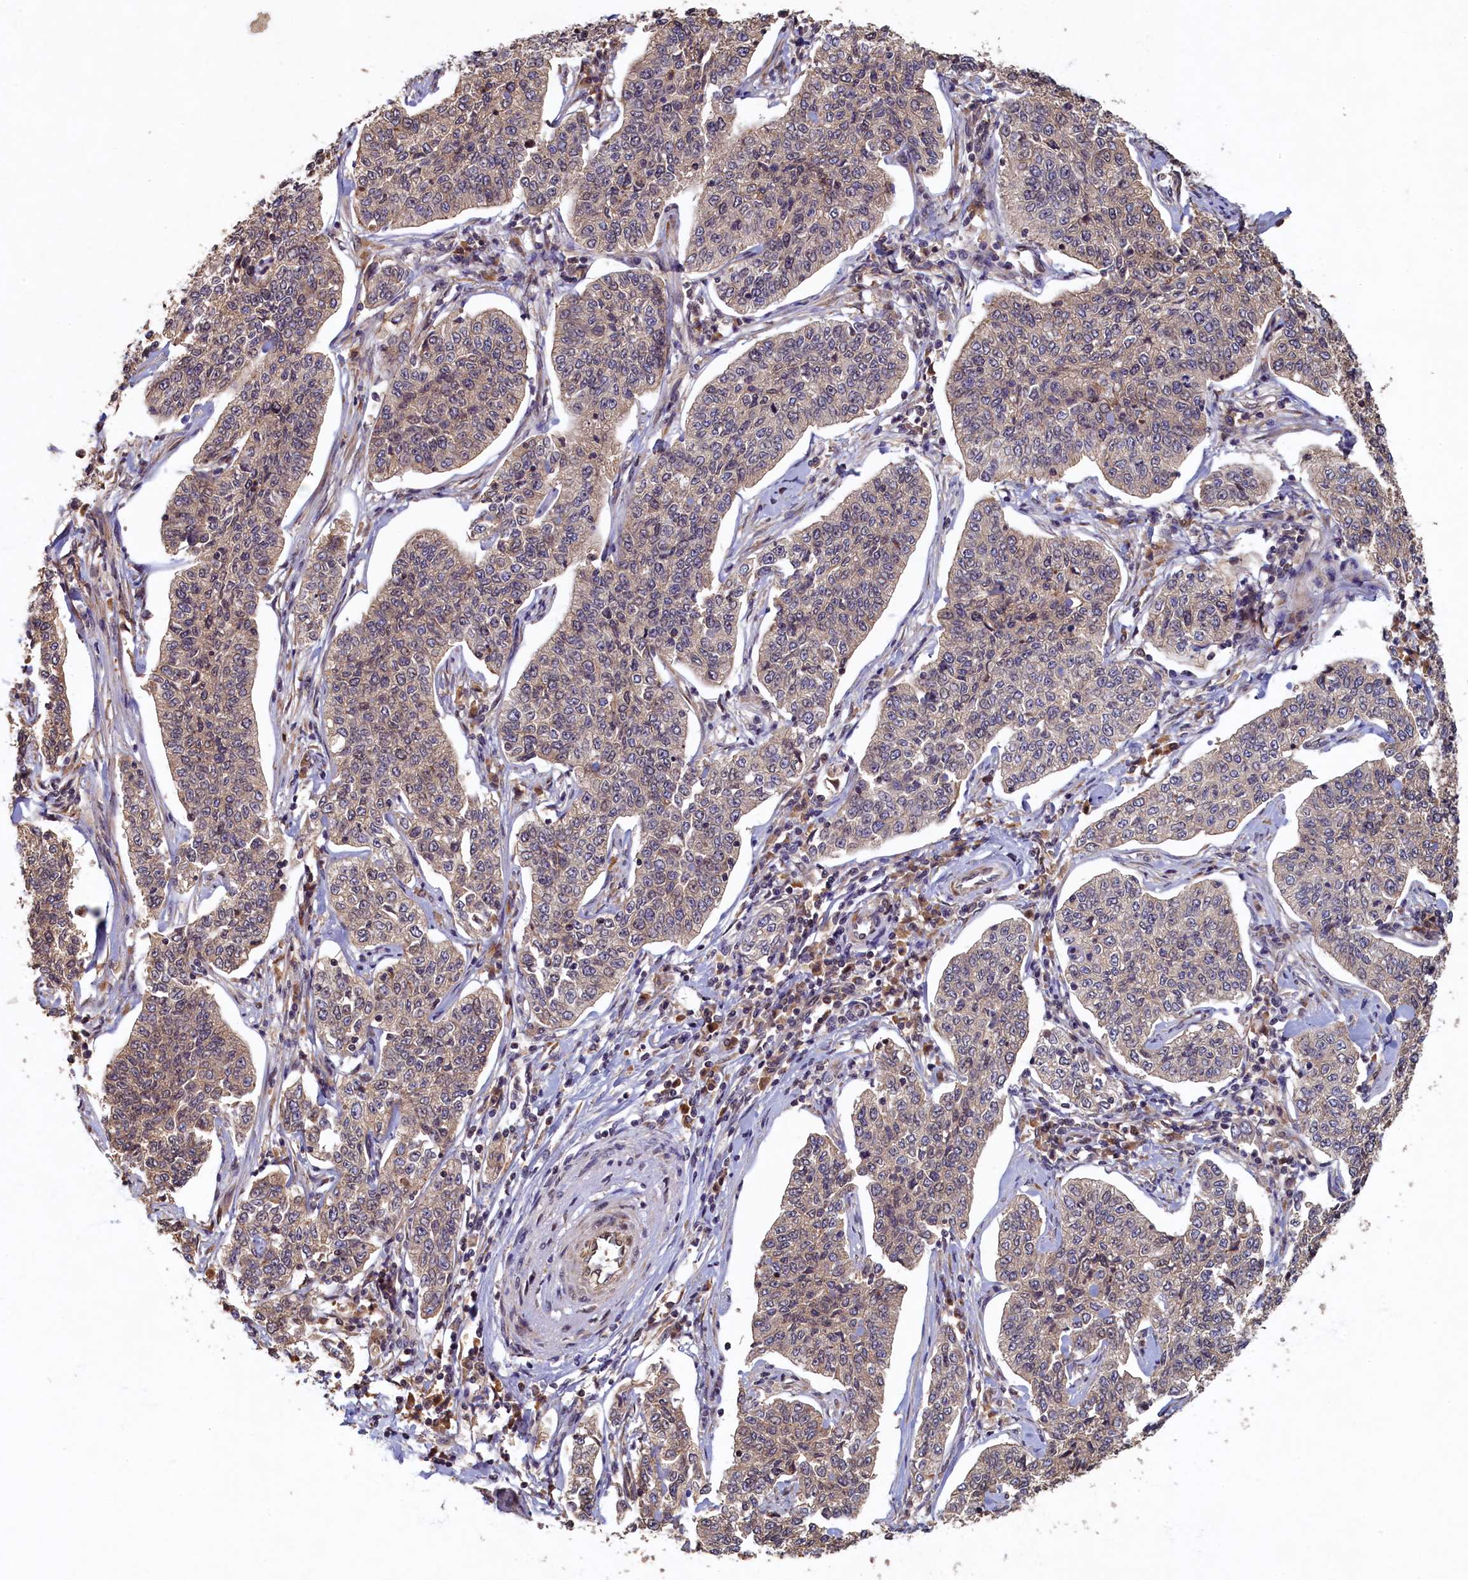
{"staining": {"intensity": "weak", "quantity": "25%-75%", "location": "cytoplasmic/membranous"}, "tissue": "cervical cancer", "cell_type": "Tumor cells", "image_type": "cancer", "snomed": [{"axis": "morphology", "description": "Squamous cell carcinoma, NOS"}, {"axis": "topography", "description": "Cervix"}], "caption": "Immunohistochemical staining of cervical squamous cell carcinoma reveals low levels of weak cytoplasmic/membranous staining in about 25%-75% of tumor cells.", "gene": "LCMT2", "patient": {"sex": "female", "age": 35}}